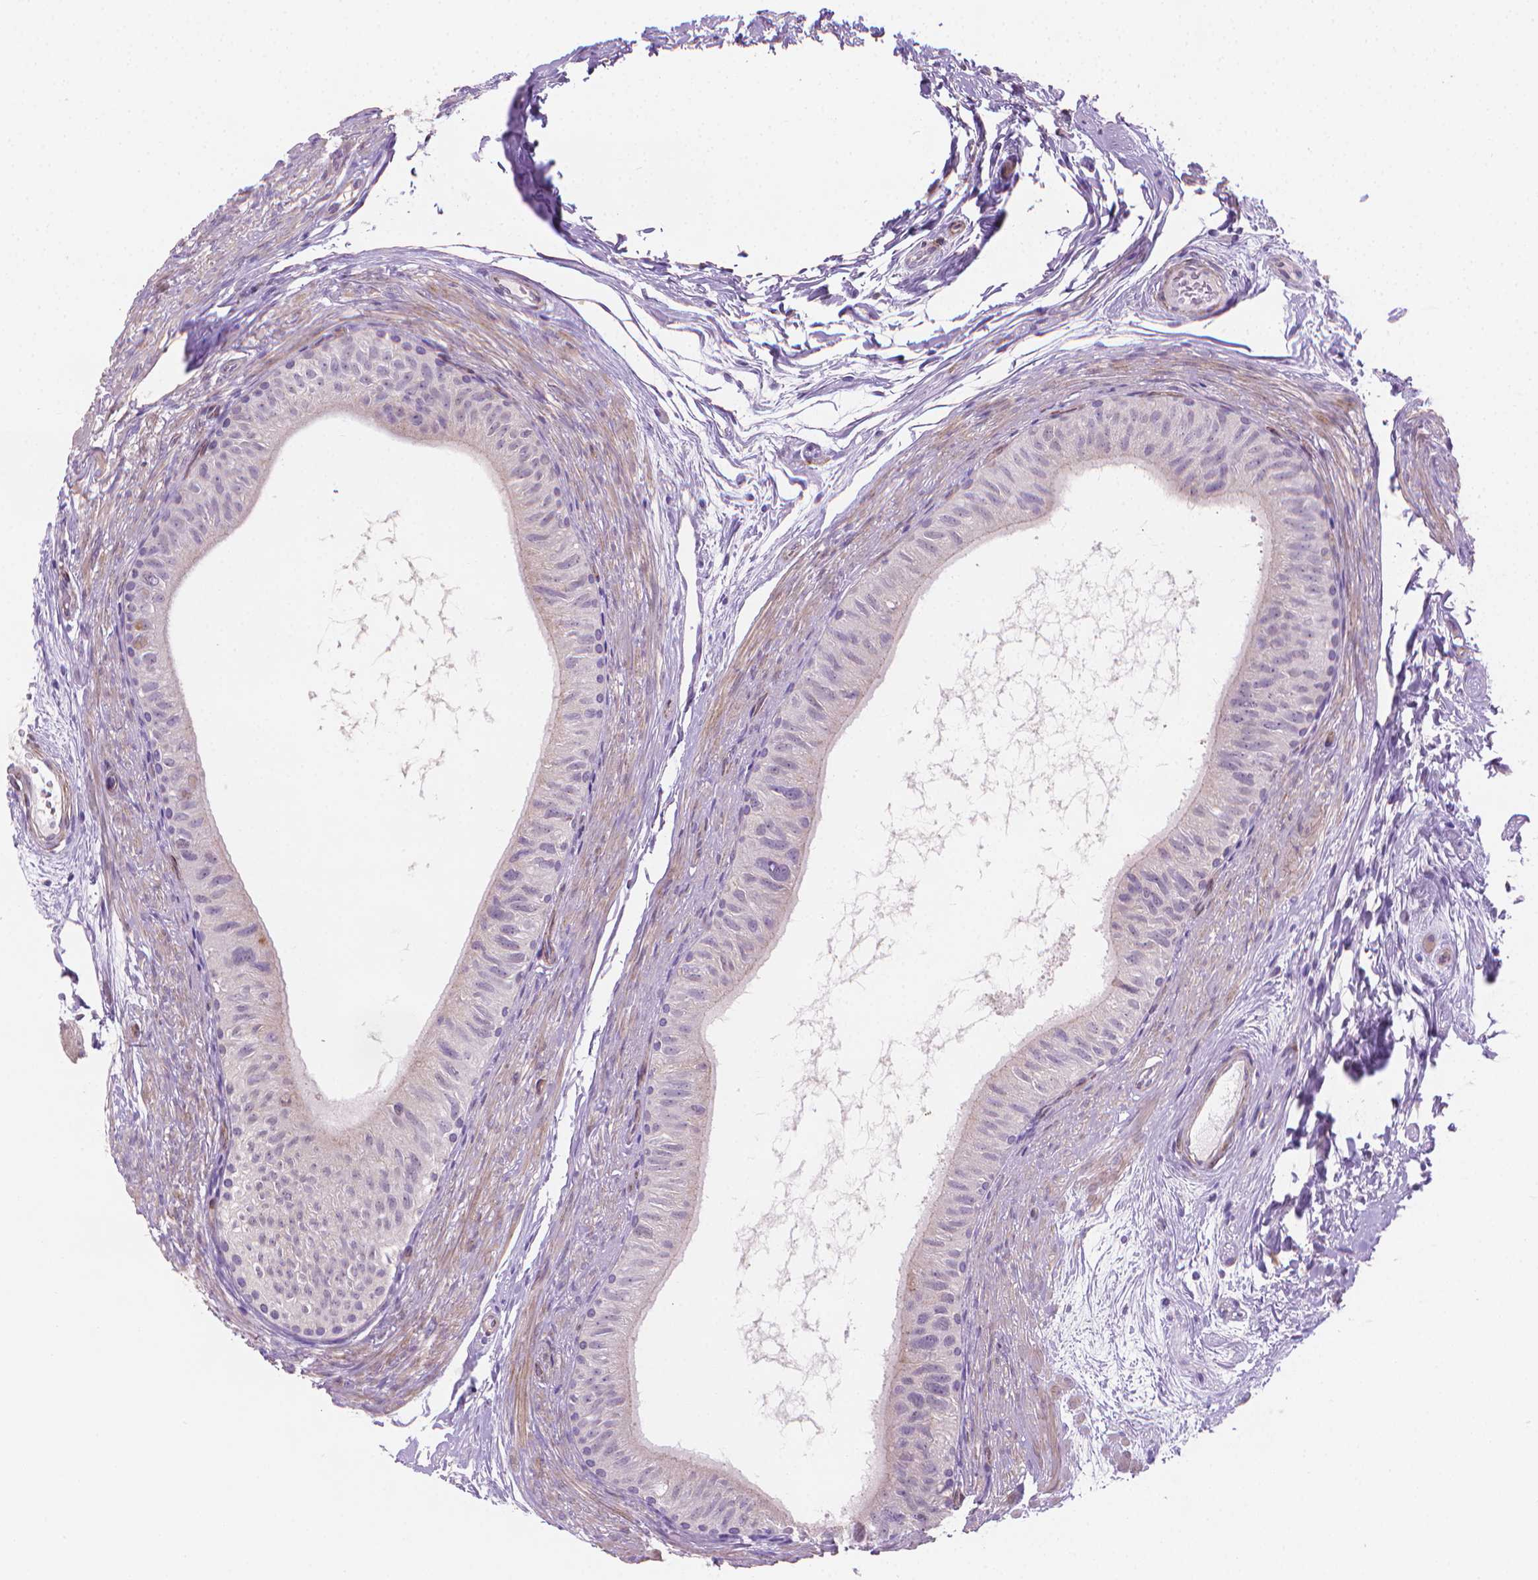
{"staining": {"intensity": "negative", "quantity": "none", "location": "none"}, "tissue": "epididymis", "cell_type": "Glandular cells", "image_type": "normal", "snomed": [{"axis": "morphology", "description": "Normal tissue, NOS"}, {"axis": "topography", "description": "Epididymis"}], "caption": "DAB (3,3'-diaminobenzidine) immunohistochemical staining of benign epididymis reveals no significant positivity in glandular cells. Brightfield microscopy of immunohistochemistry (IHC) stained with DAB (3,3'-diaminobenzidine) (brown) and hematoxylin (blue), captured at high magnification.", "gene": "GSDMA", "patient": {"sex": "male", "age": 36}}